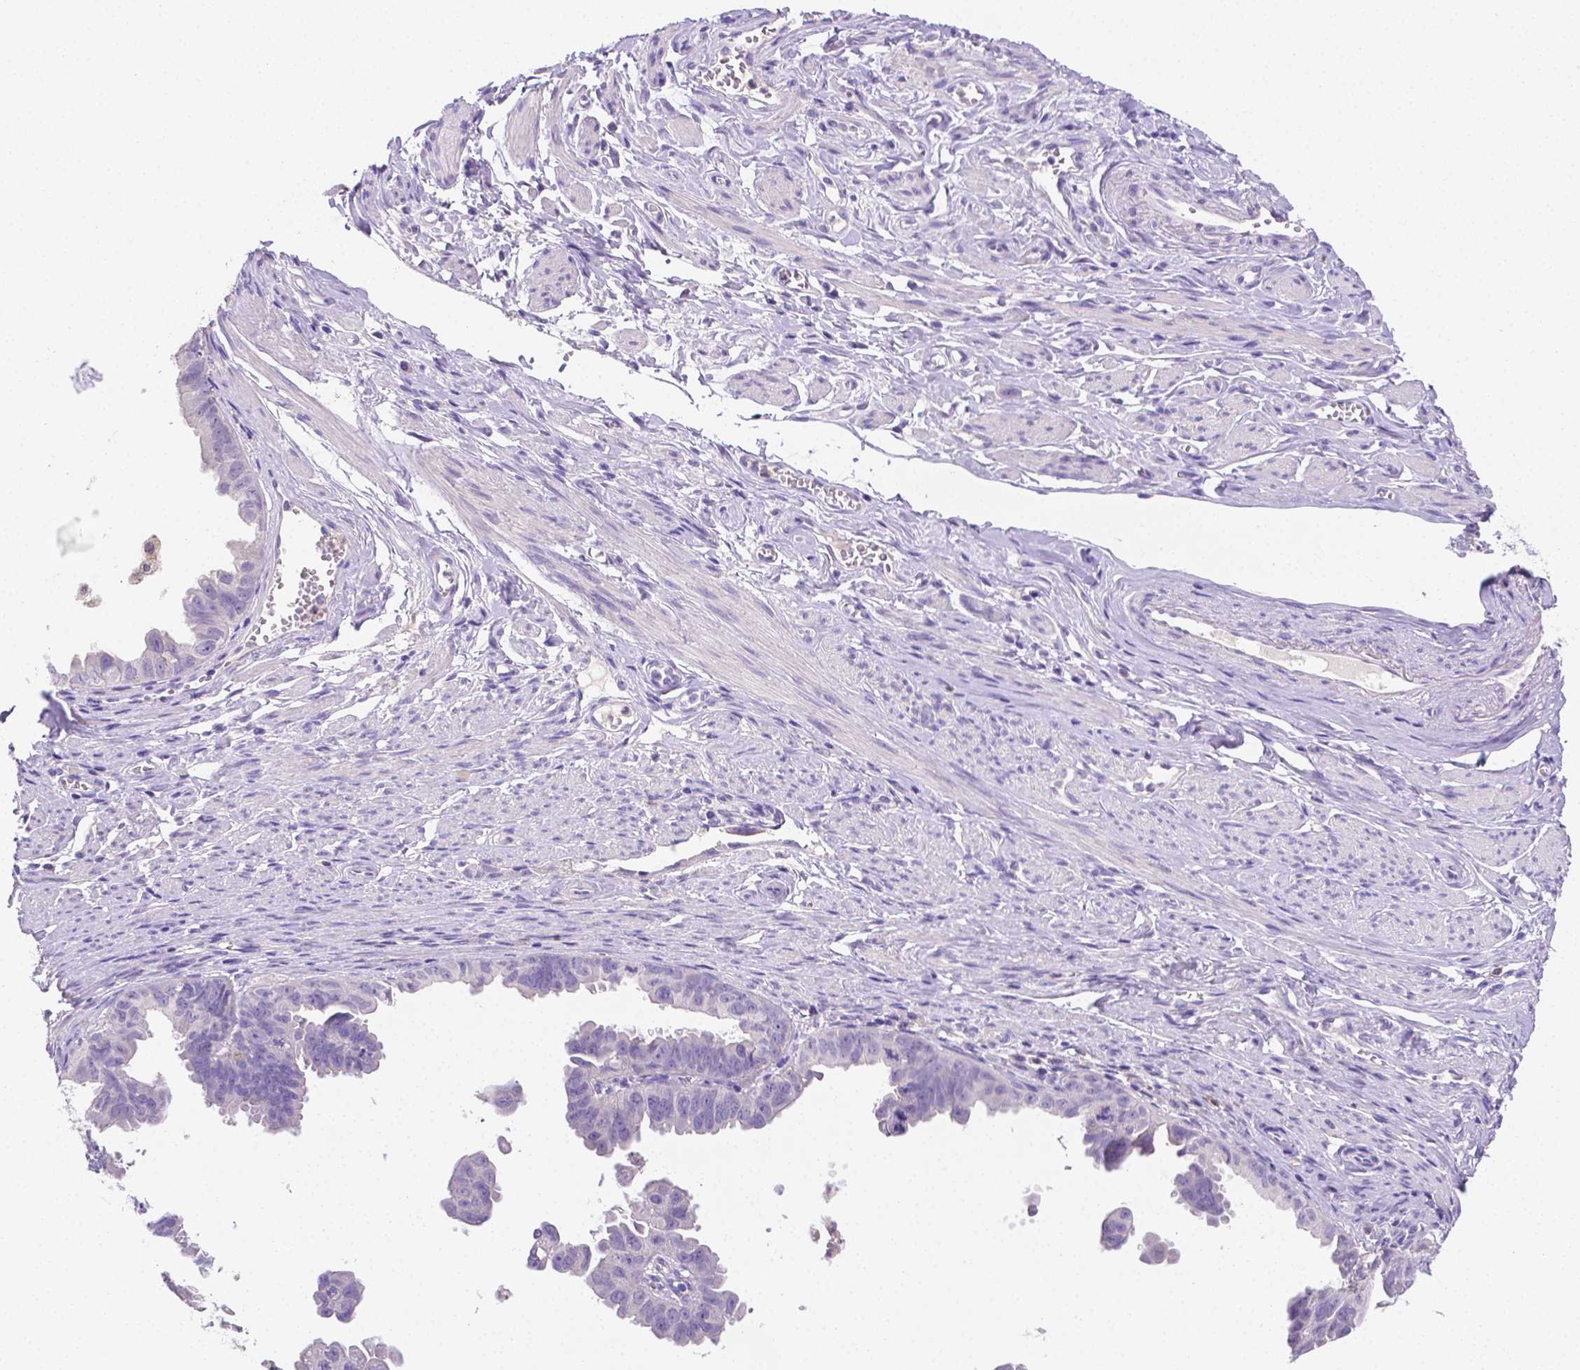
{"staining": {"intensity": "negative", "quantity": "none", "location": "none"}, "tissue": "ovarian cancer", "cell_type": "Tumor cells", "image_type": "cancer", "snomed": [{"axis": "morphology", "description": "Carcinoma, endometroid"}, {"axis": "topography", "description": "Ovary"}], "caption": "Immunohistochemistry micrograph of human ovarian cancer stained for a protein (brown), which displays no positivity in tumor cells.", "gene": "NXPH2", "patient": {"sex": "female", "age": 85}}